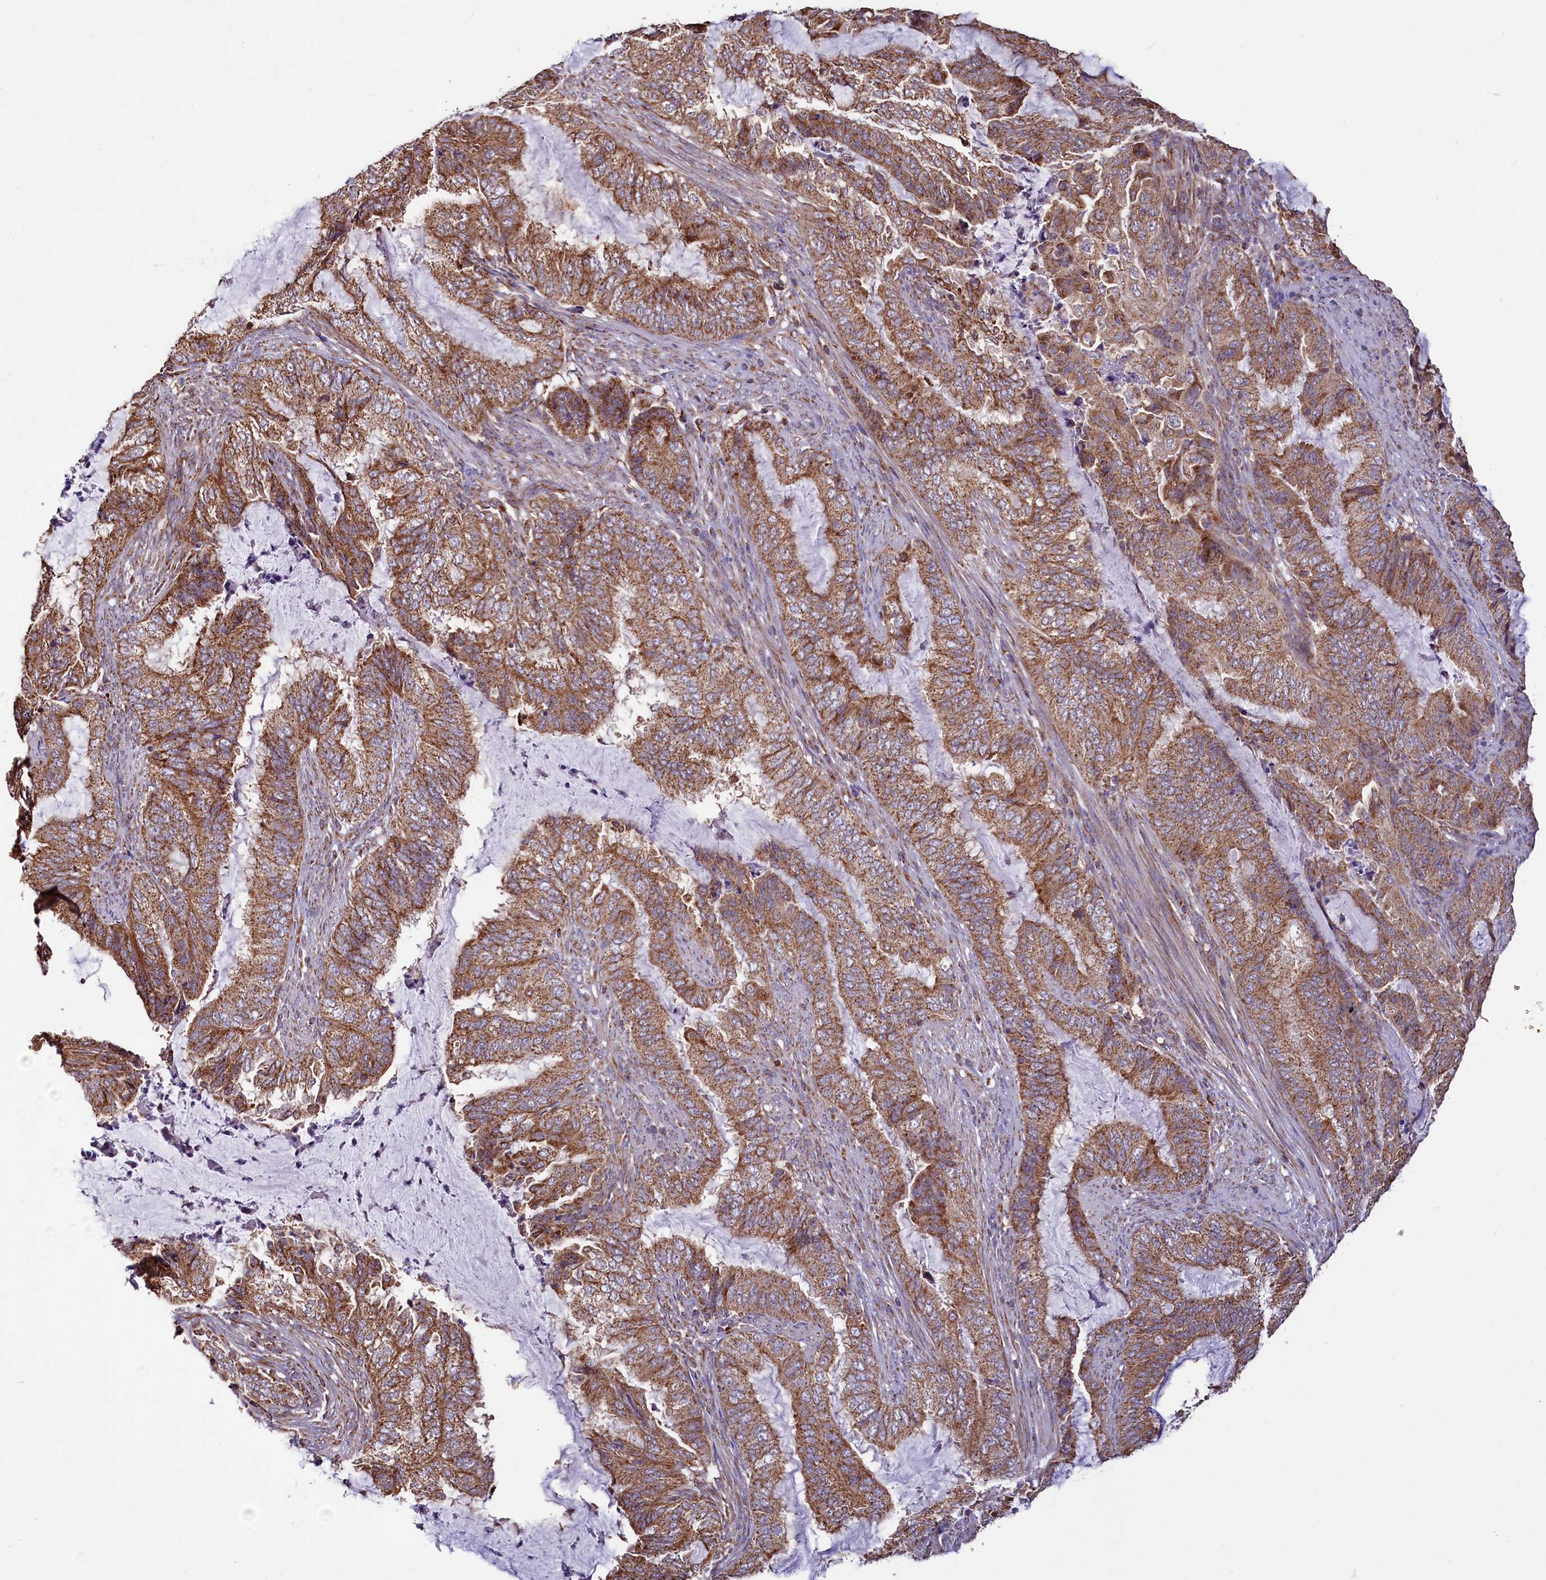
{"staining": {"intensity": "moderate", "quantity": ">75%", "location": "cytoplasmic/membranous"}, "tissue": "endometrial cancer", "cell_type": "Tumor cells", "image_type": "cancer", "snomed": [{"axis": "morphology", "description": "Adenocarcinoma, NOS"}, {"axis": "topography", "description": "Endometrium"}], "caption": "Immunohistochemical staining of endometrial cancer (adenocarcinoma) demonstrates medium levels of moderate cytoplasmic/membranous protein positivity in approximately >75% of tumor cells.", "gene": "NUDT15", "patient": {"sex": "female", "age": 51}}